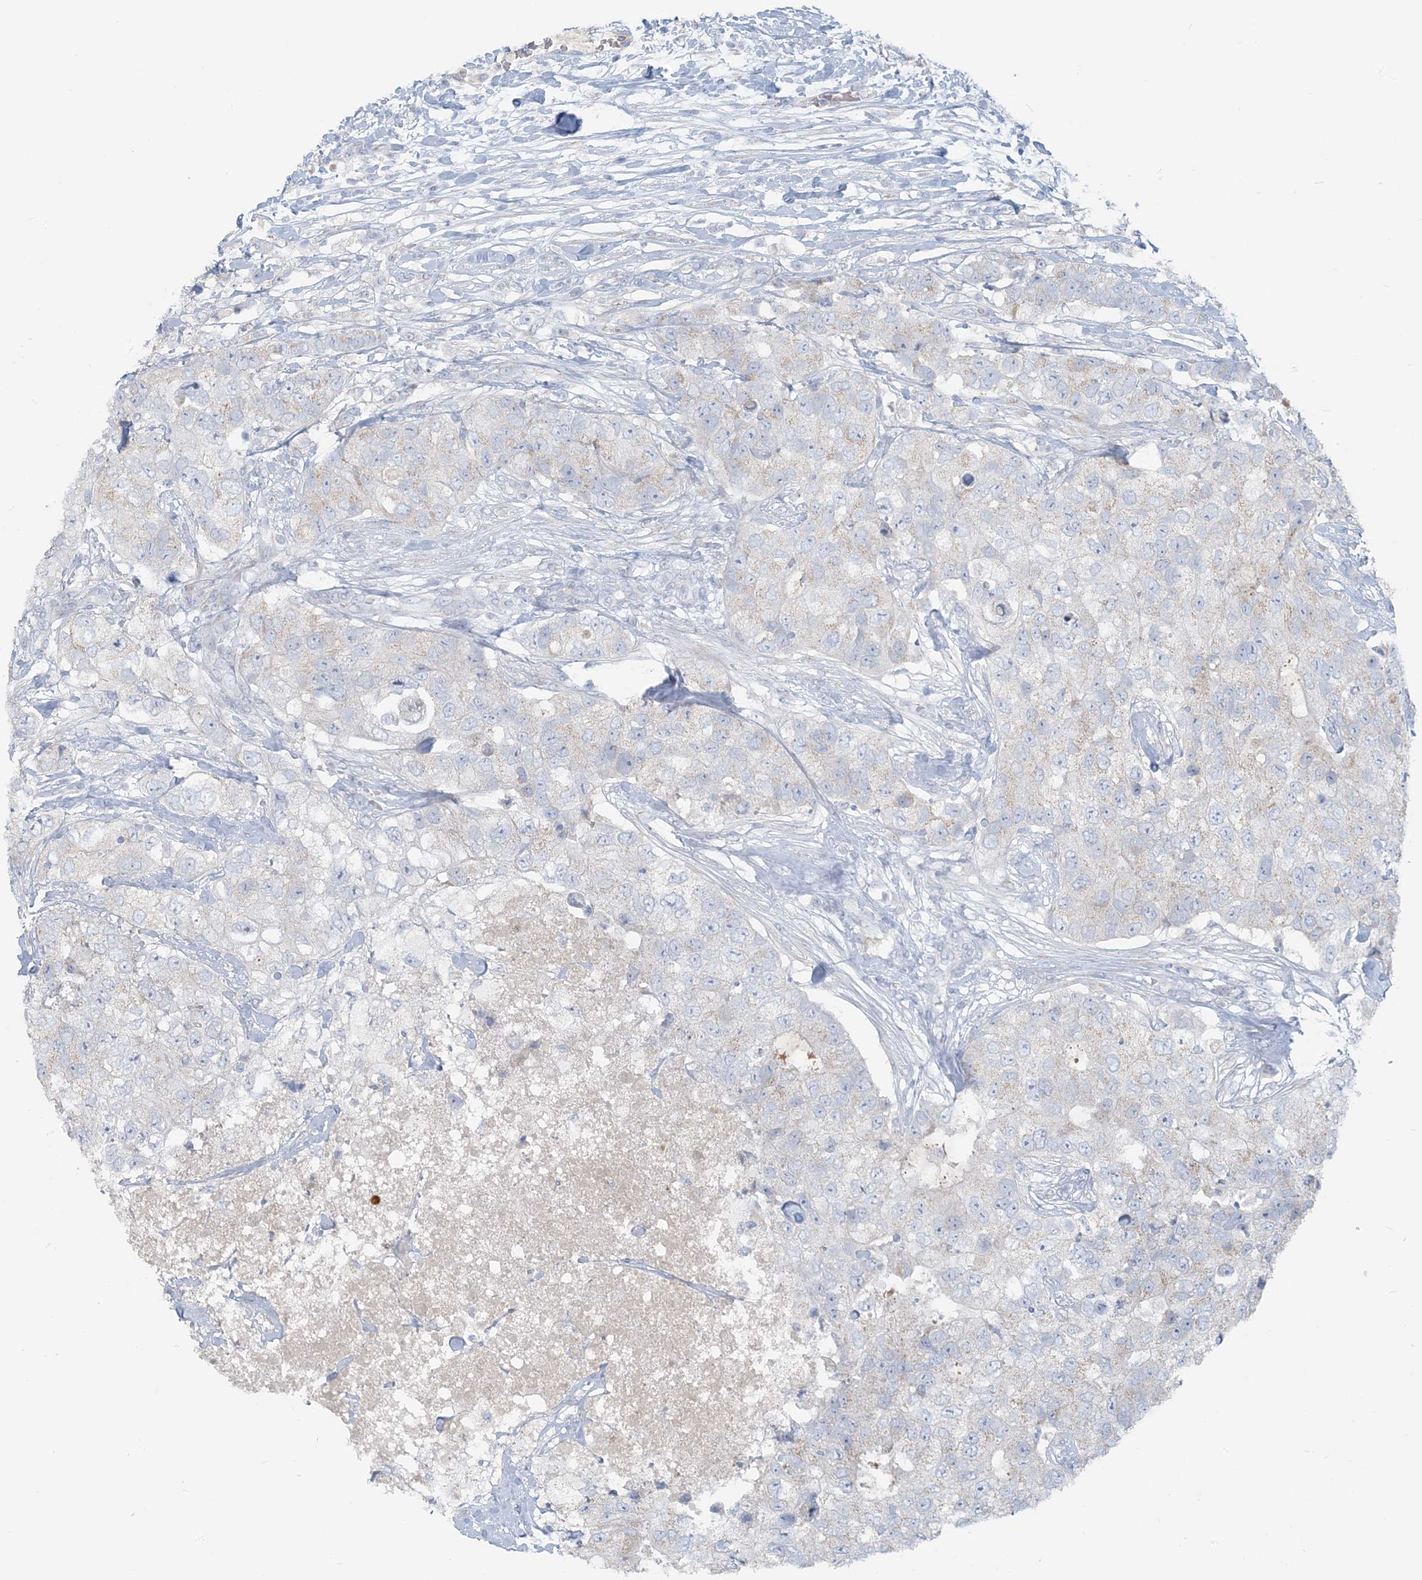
{"staining": {"intensity": "weak", "quantity": "<25%", "location": "cytoplasmic/membranous"}, "tissue": "breast cancer", "cell_type": "Tumor cells", "image_type": "cancer", "snomed": [{"axis": "morphology", "description": "Duct carcinoma"}, {"axis": "topography", "description": "Breast"}], "caption": "Breast infiltrating ductal carcinoma was stained to show a protein in brown. There is no significant positivity in tumor cells.", "gene": "SCML1", "patient": {"sex": "female", "age": 62}}